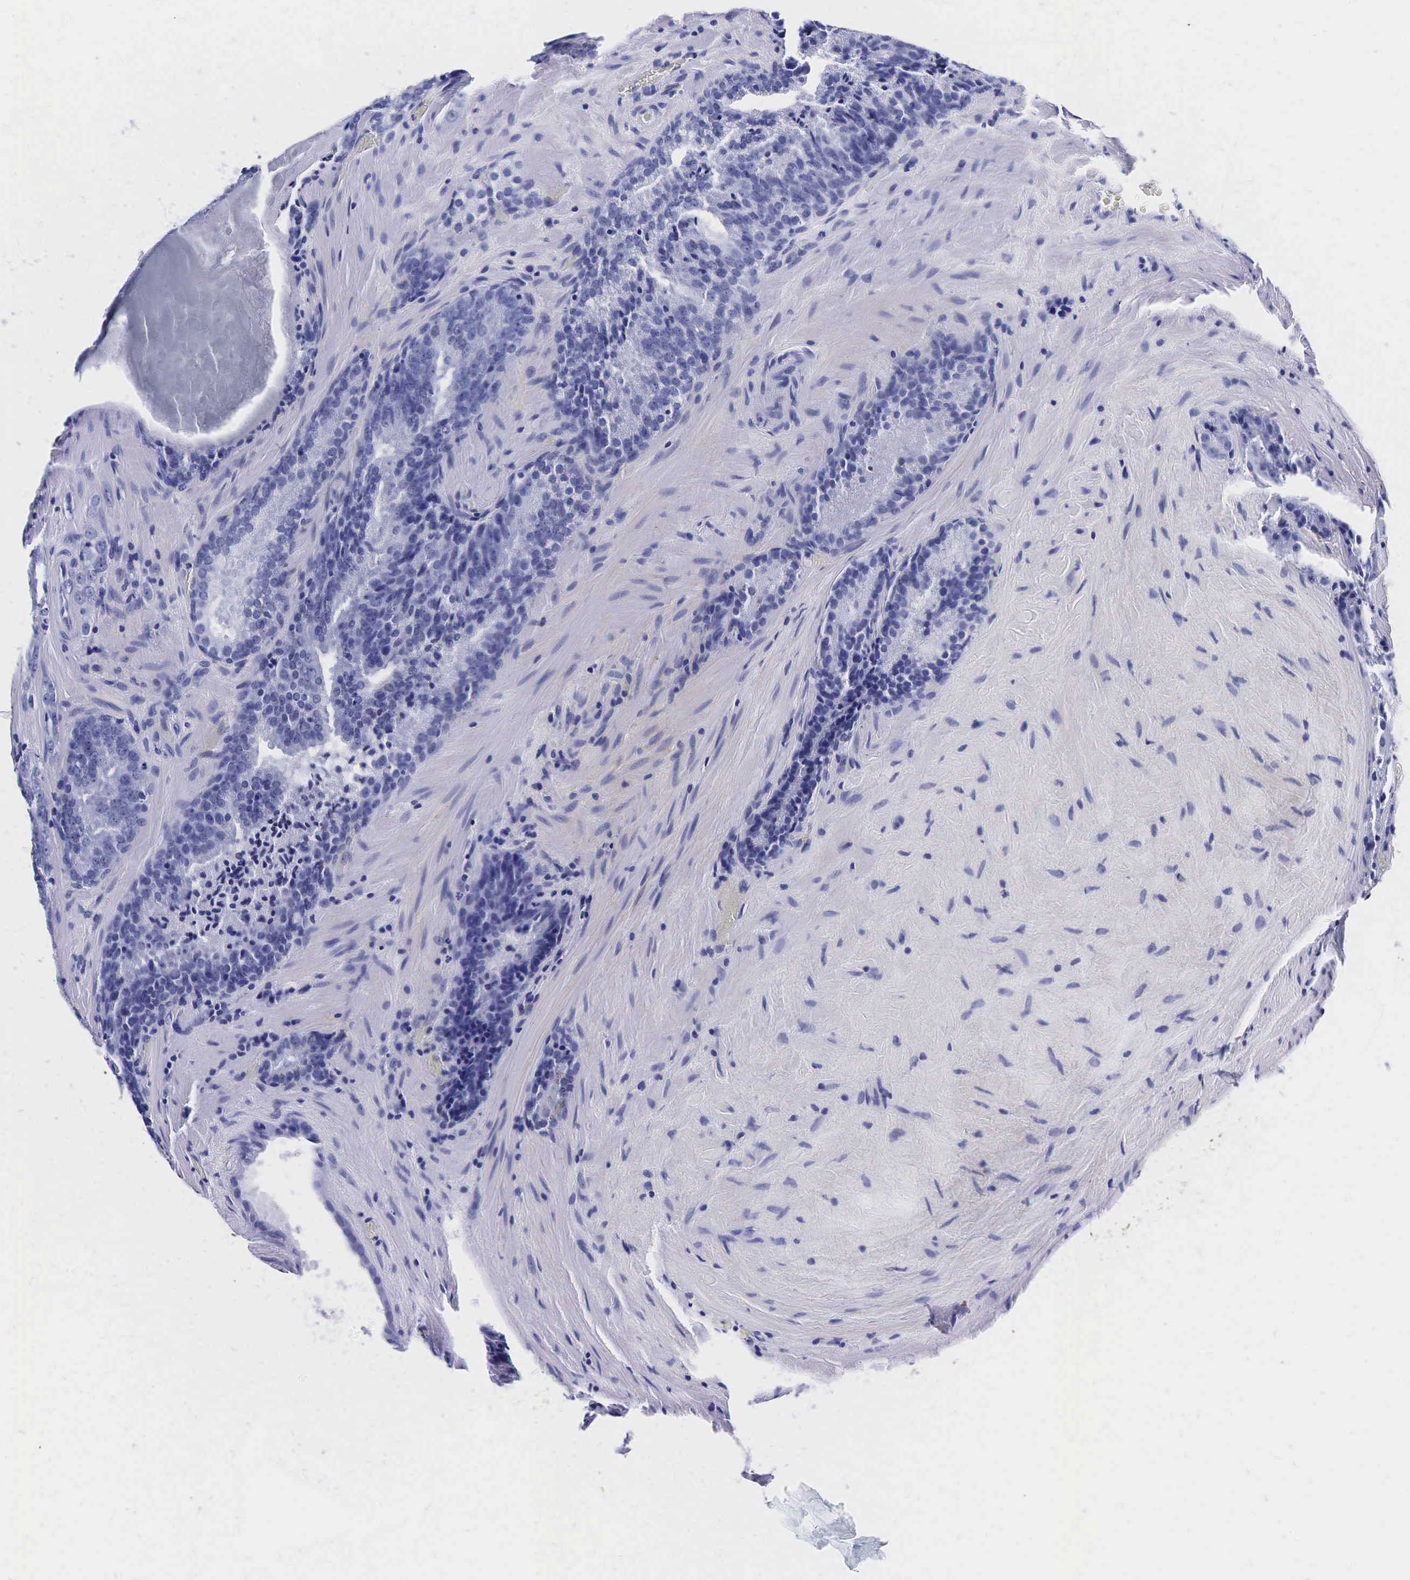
{"staining": {"intensity": "negative", "quantity": "none", "location": "none"}, "tissue": "prostate cancer", "cell_type": "Tumor cells", "image_type": "cancer", "snomed": [{"axis": "morphology", "description": "Adenocarcinoma, Medium grade"}, {"axis": "topography", "description": "Prostate"}], "caption": "Immunohistochemistry photomicrograph of human prostate medium-grade adenocarcinoma stained for a protein (brown), which shows no positivity in tumor cells.", "gene": "TG", "patient": {"sex": "male", "age": 60}}